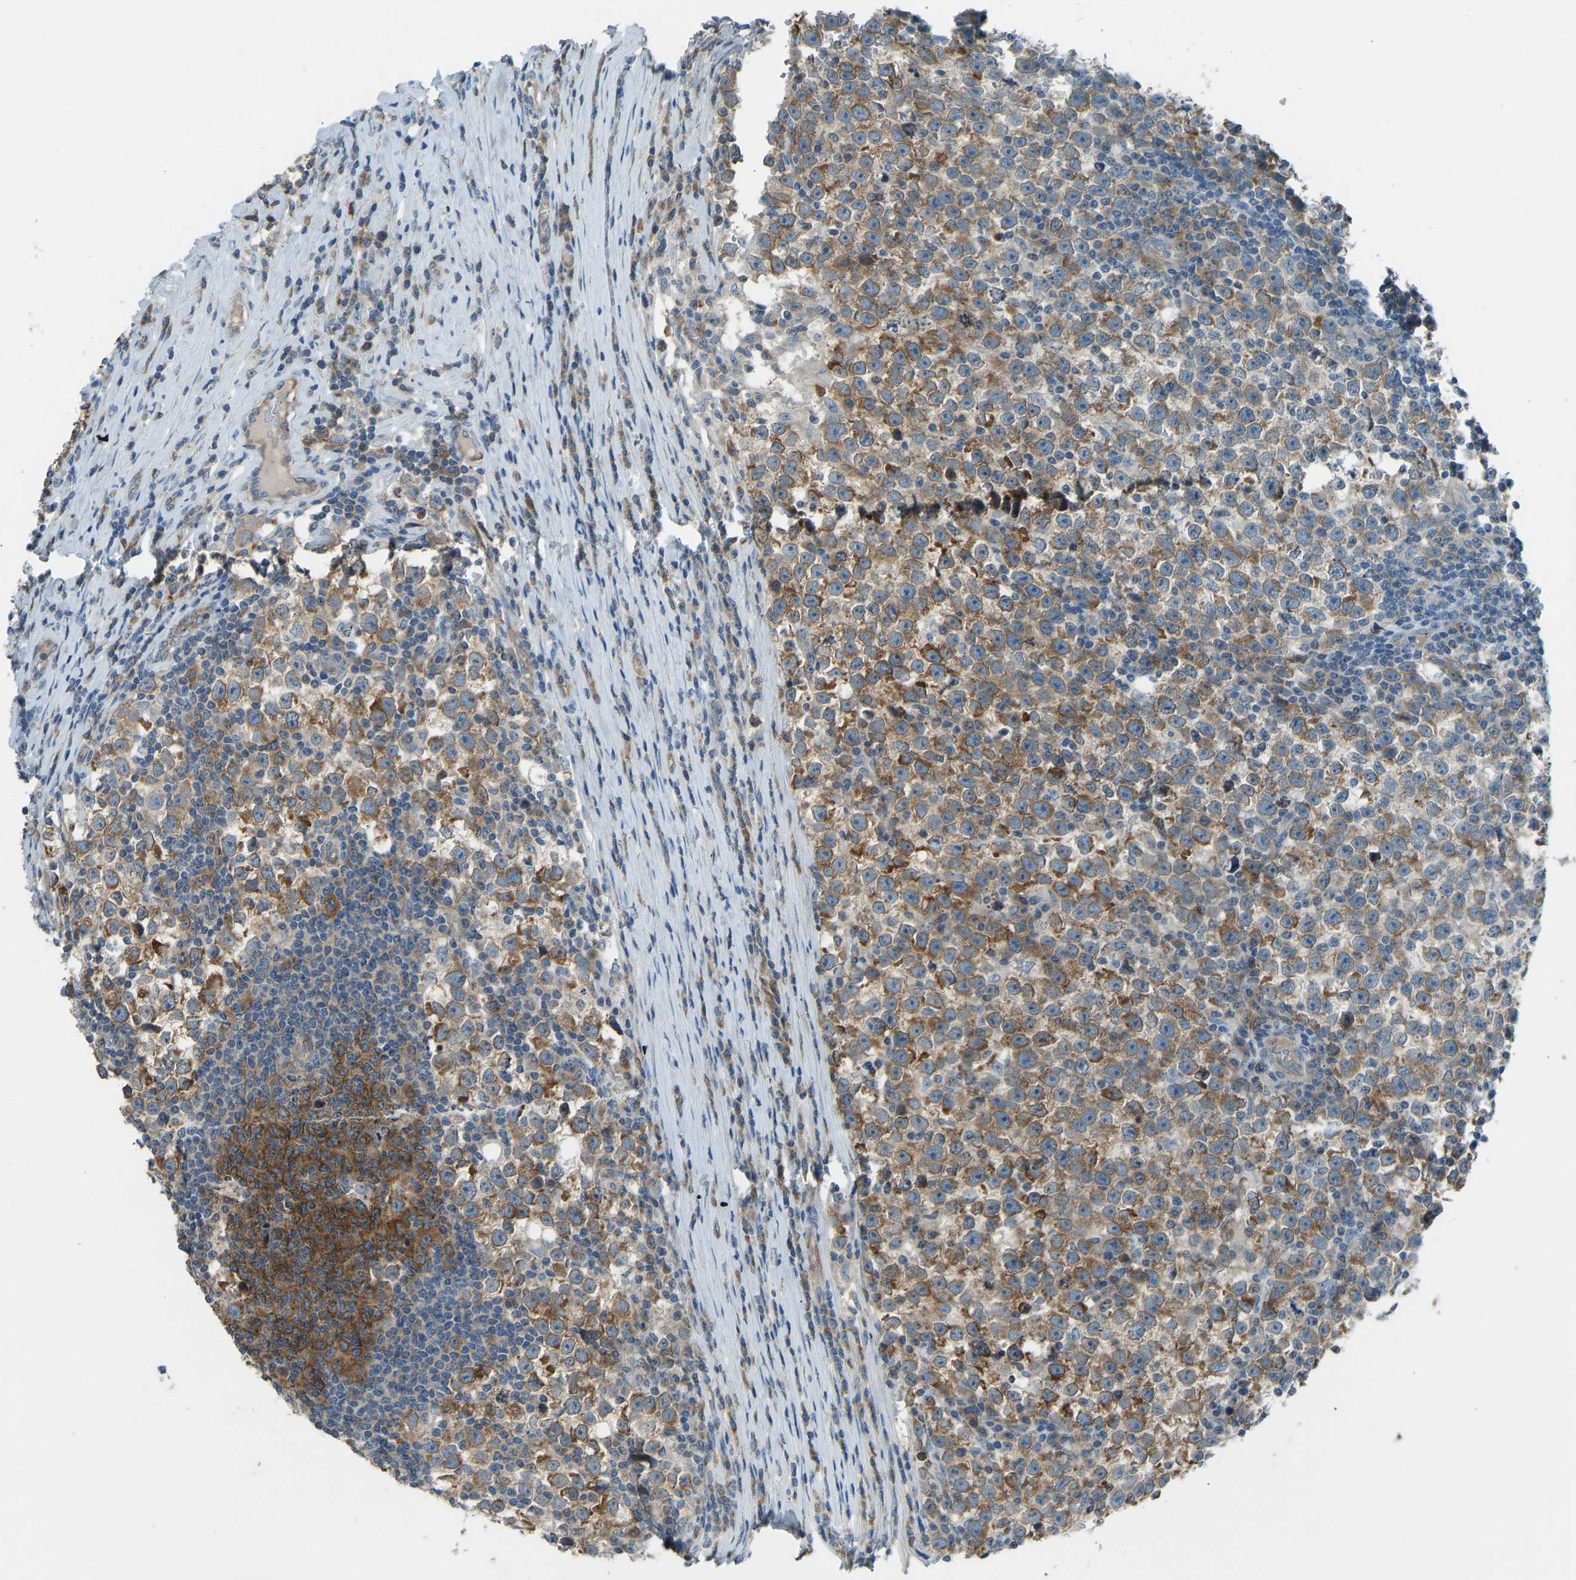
{"staining": {"intensity": "moderate", "quantity": ">75%", "location": "cytoplasmic/membranous"}, "tissue": "testis cancer", "cell_type": "Tumor cells", "image_type": "cancer", "snomed": [{"axis": "morphology", "description": "Normal tissue, NOS"}, {"axis": "morphology", "description": "Seminoma, NOS"}, {"axis": "topography", "description": "Testis"}], "caption": "Protein expression analysis of testis seminoma demonstrates moderate cytoplasmic/membranous staining in approximately >75% of tumor cells.", "gene": "STAU2", "patient": {"sex": "male", "age": 43}}